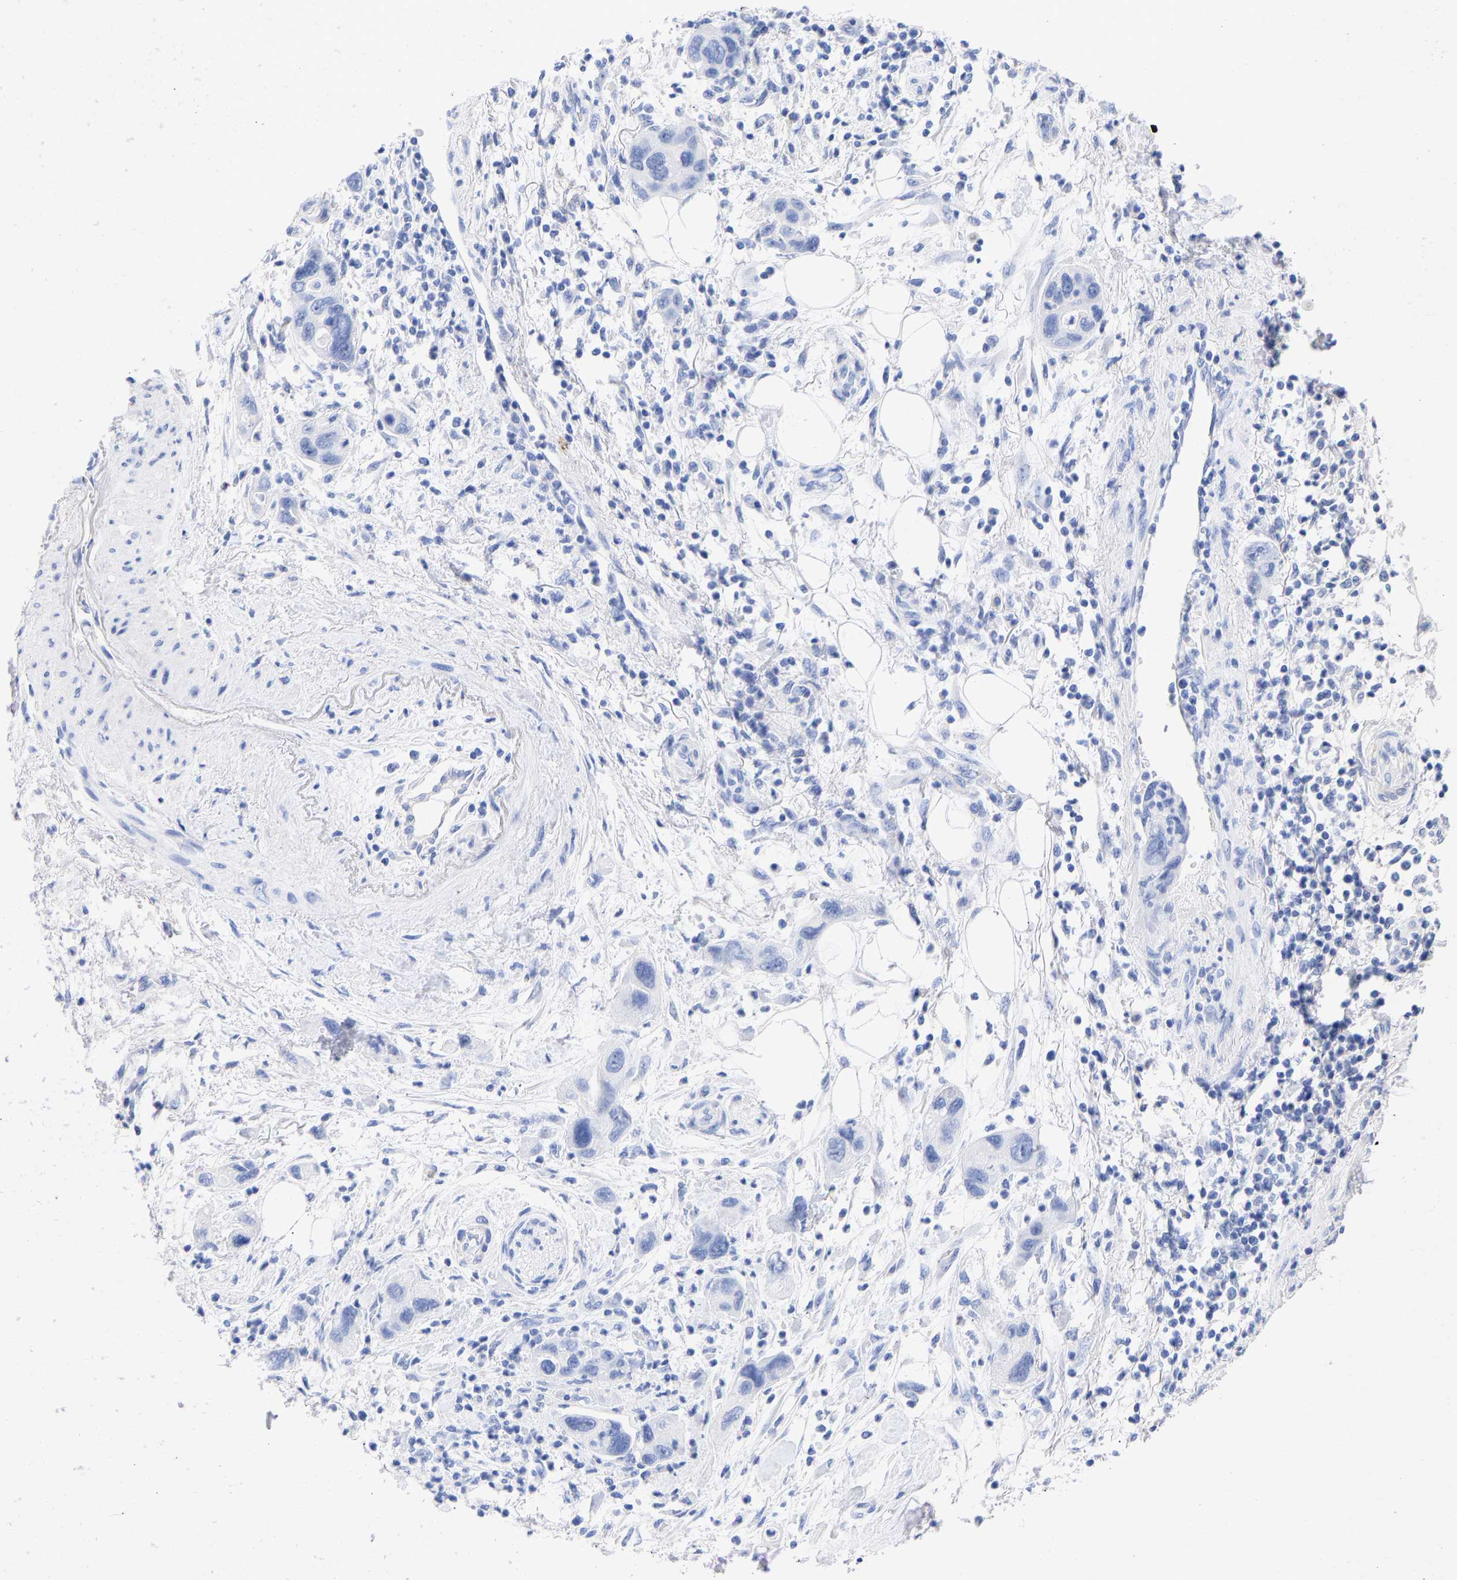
{"staining": {"intensity": "negative", "quantity": "none", "location": "none"}, "tissue": "pancreatic cancer", "cell_type": "Tumor cells", "image_type": "cancer", "snomed": [{"axis": "morphology", "description": "Normal tissue, NOS"}, {"axis": "morphology", "description": "Adenocarcinoma, NOS"}, {"axis": "topography", "description": "Pancreas"}], "caption": "Photomicrograph shows no significant protein positivity in tumor cells of pancreatic cancer (adenocarcinoma).", "gene": "KRT1", "patient": {"sex": "female", "age": 71}}